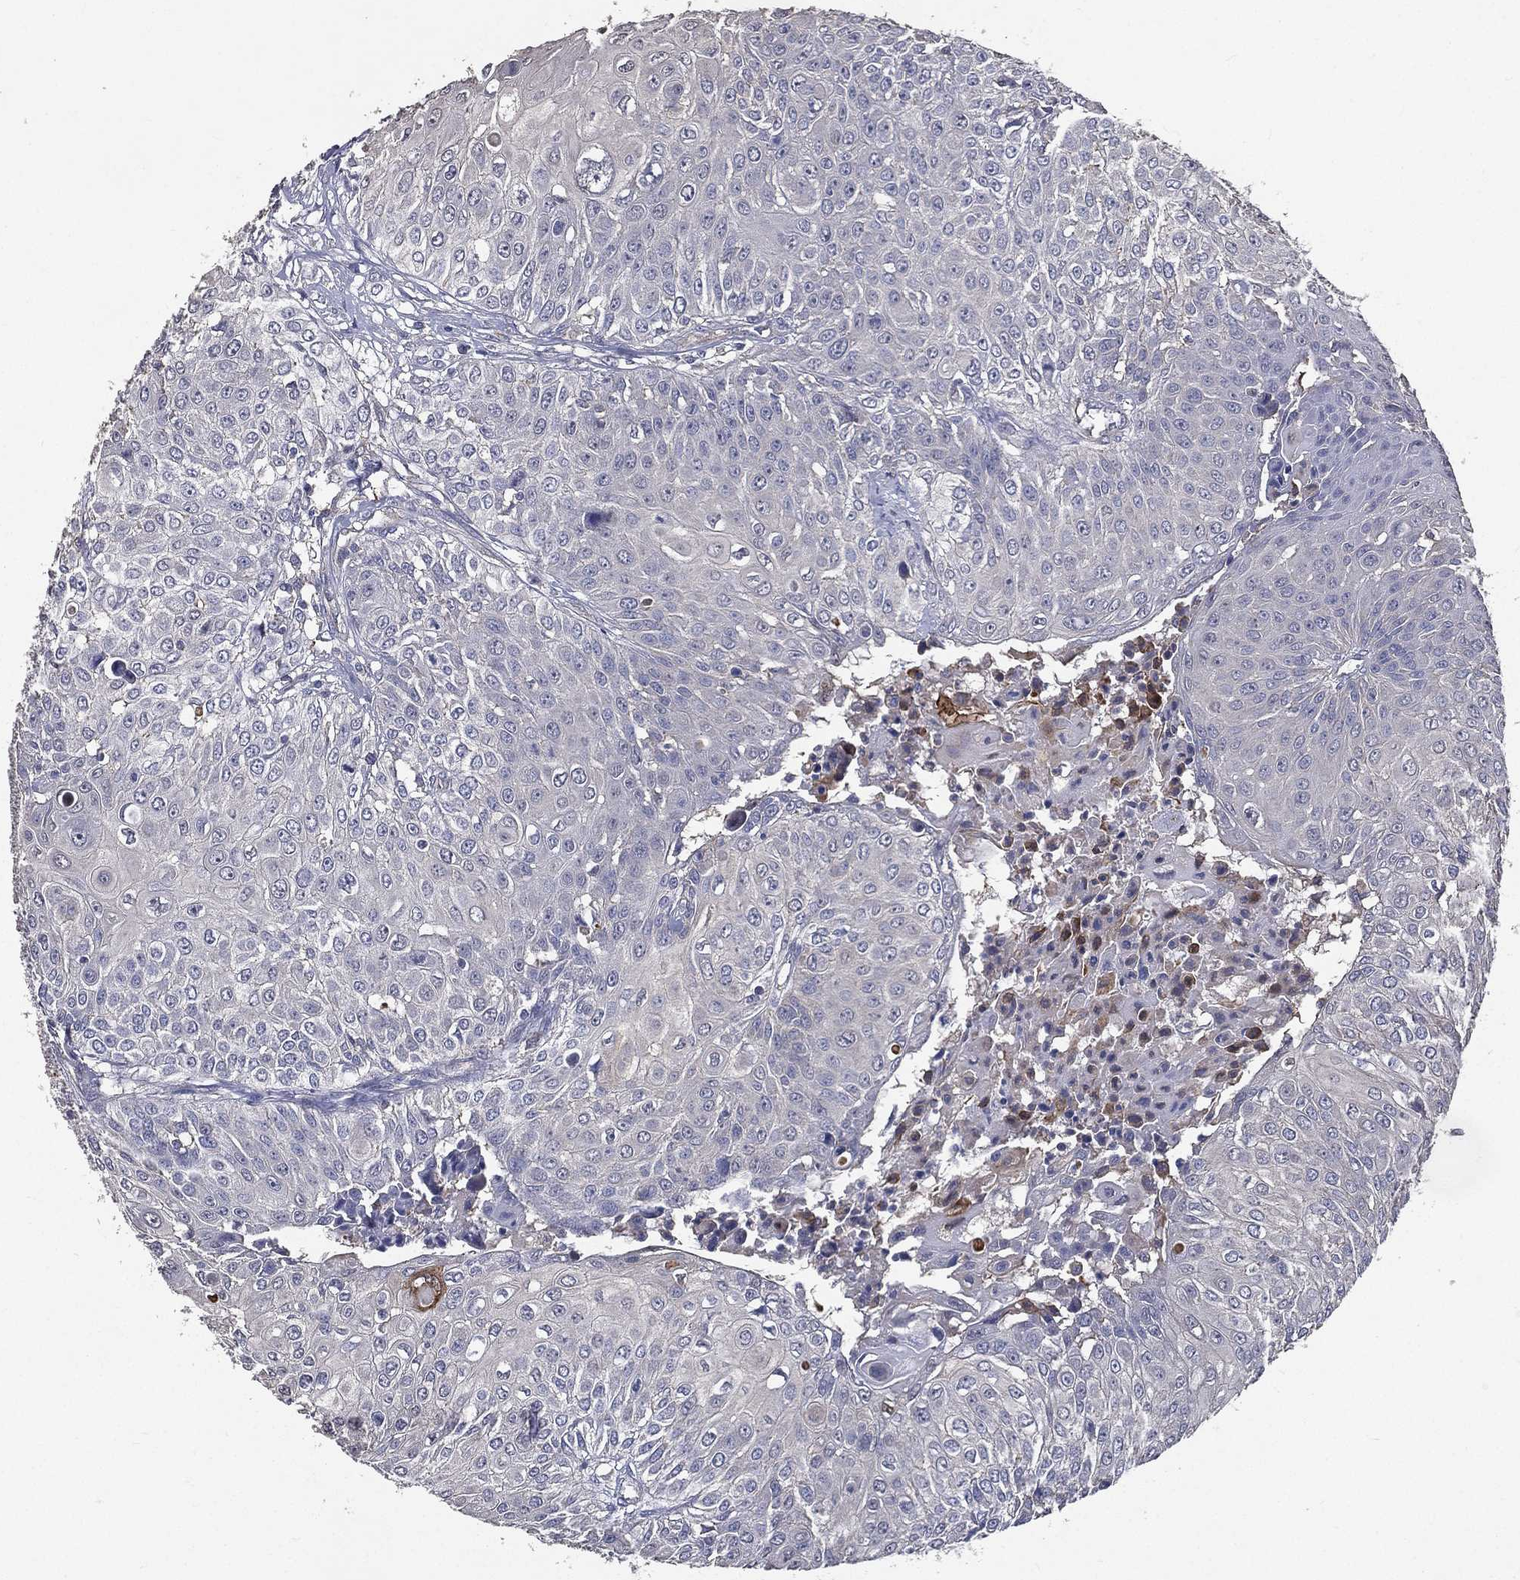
{"staining": {"intensity": "moderate", "quantity": "<25%", "location": "cytoplasmic/membranous"}, "tissue": "urothelial cancer", "cell_type": "Tumor cells", "image_type": "cancer", "snomed": [{"axis": "morphology", "description": "Urothelial carcinoma, High grade"}, {"axis": "topography", "description": "Urinary bladder"}], "caption": "Human urothelial carcinoma (high-grade) stained with a protein marker shows moderate staining in tumor cells.", "gene": "SERPINB2", "patient": {"sex": "female", "age": 79}}